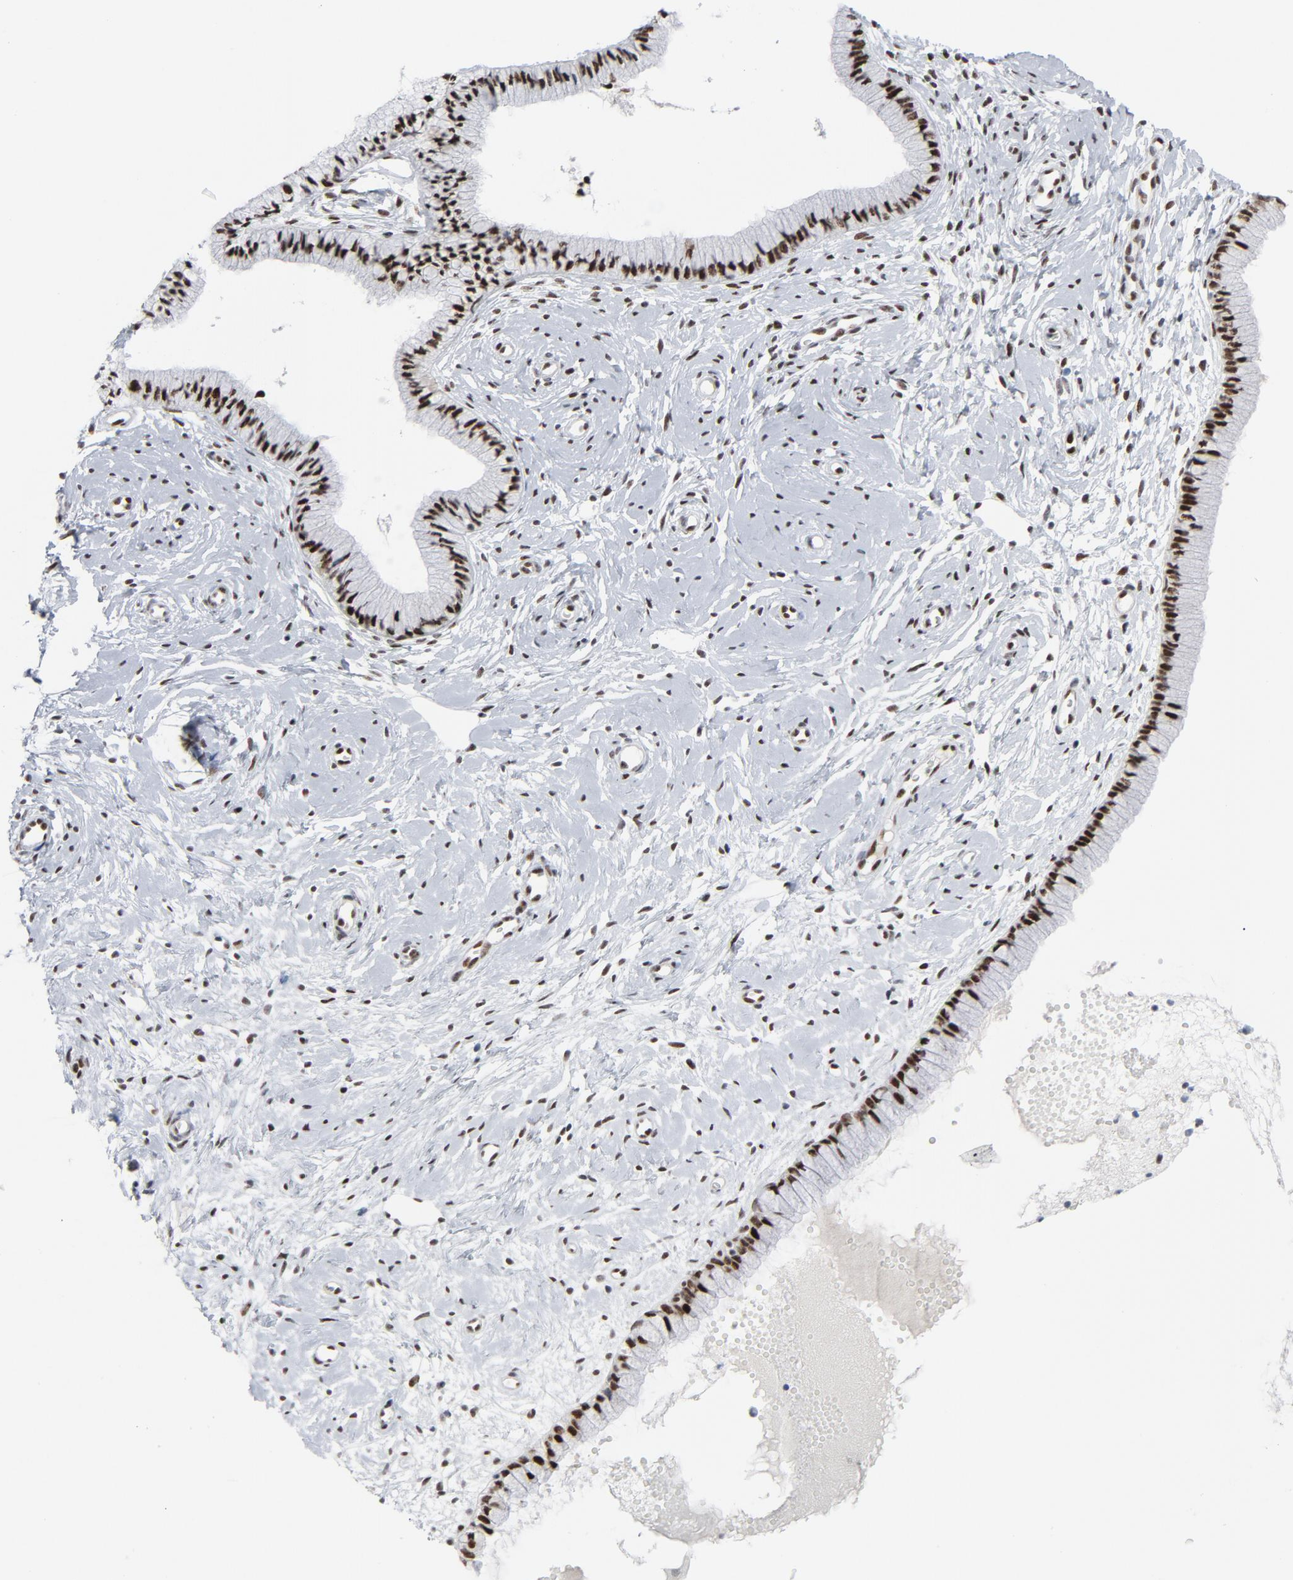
{"staining": {"intensity": "strong", "quantity": ">75%", "location": "nuclear"}, "tissue": "cervix", "cell_type": "Glandular cells", "image_type": "normal", "snomed": [{"axis": "morphology", "description": "Normal tissue, NOS"}, {"axis": "topography", "description": "Cervix"}], "caption": "High-power microscopy captured an immunohistochemistry (IHC) histopathology image of unremarkable cervix, revealing strong nuclear positivity in approximately >75% of glandular cells.", "gene": "HSF1", "patient": {"sex": "female", "age": 46}}